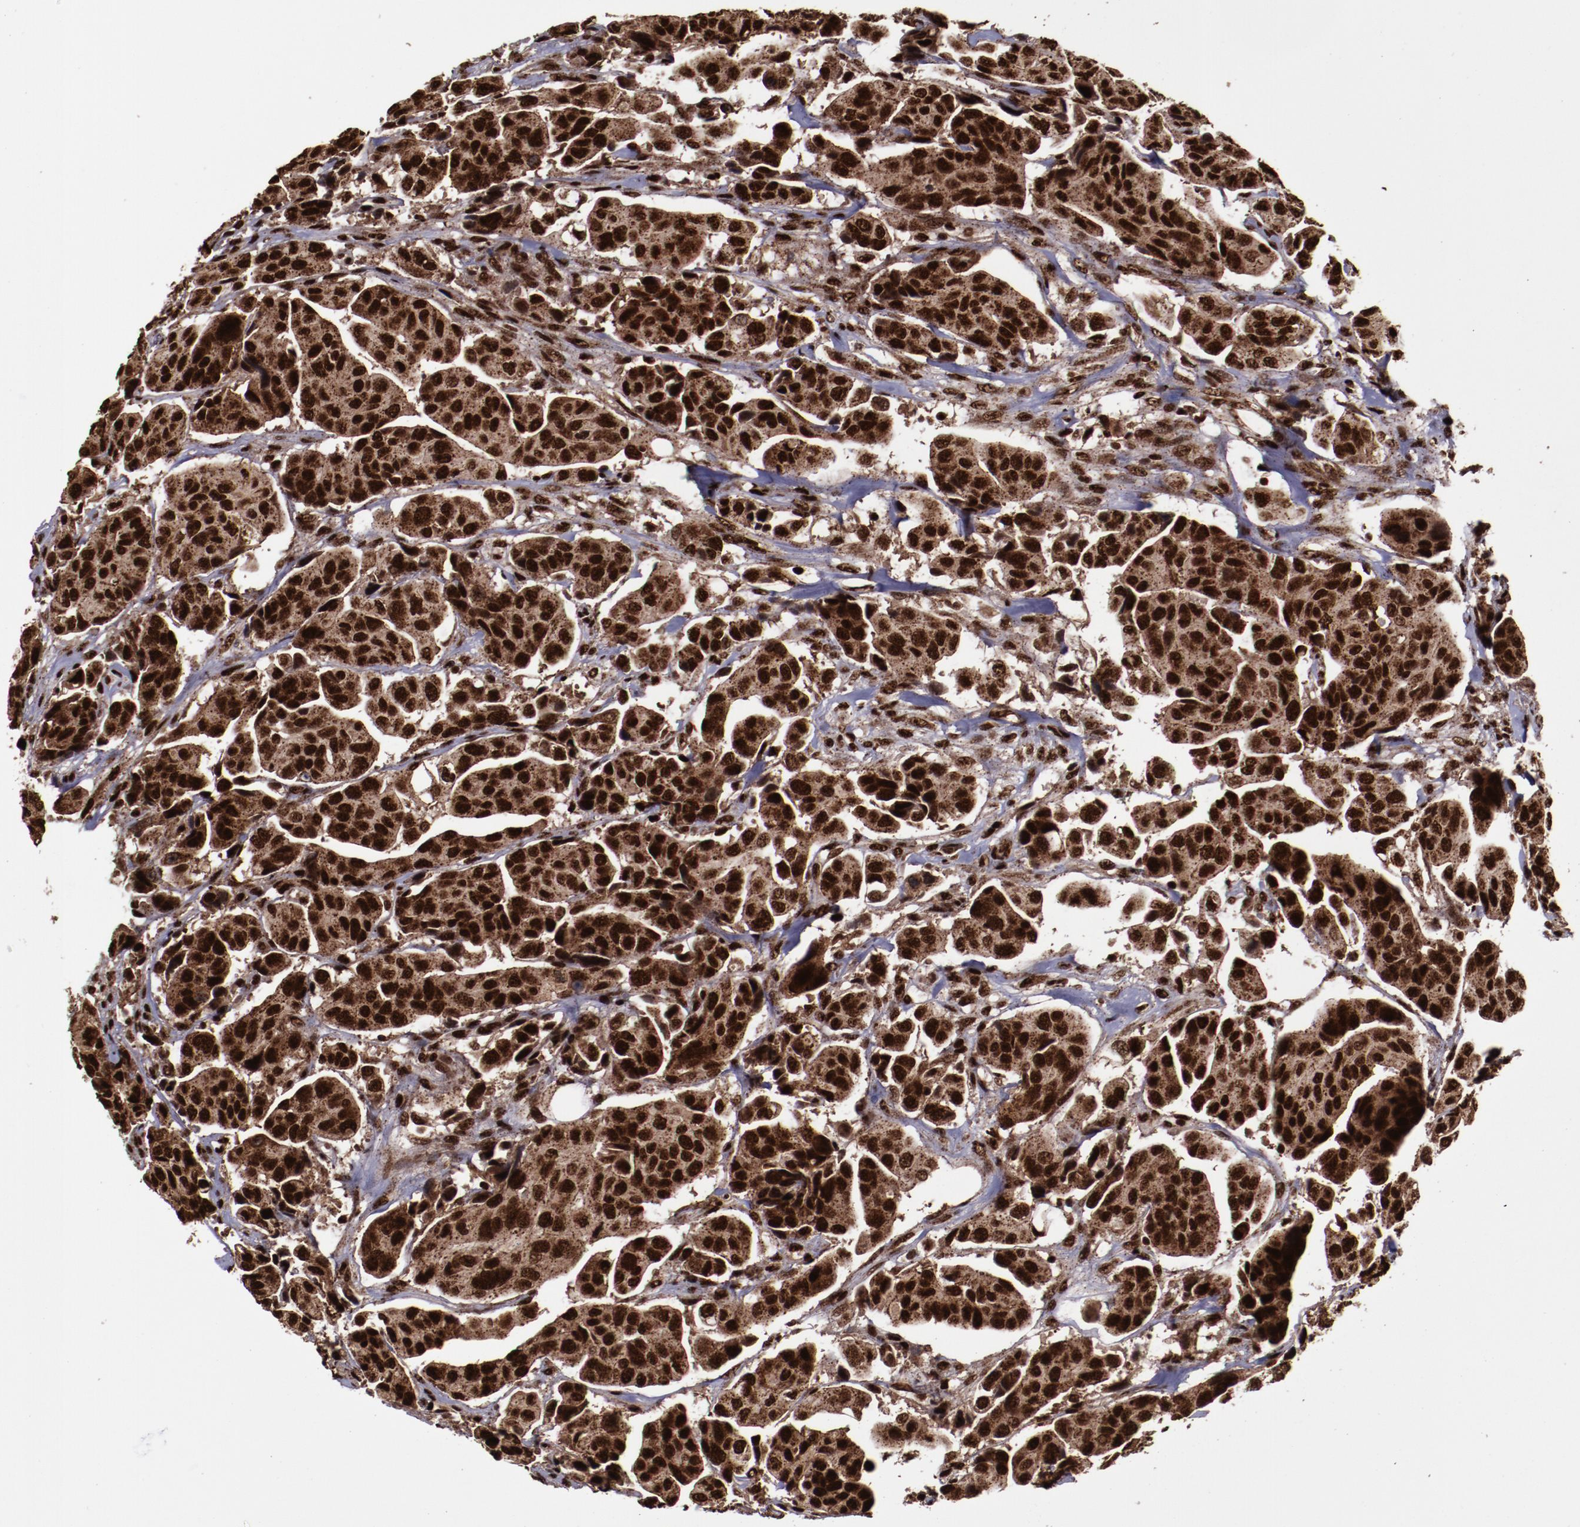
{"staining": {"intensity": "strong", "quantity": ">75%", "location": "cytoplasmic/membranous,nuclear"}, "tissue": "urothelial cancer", "cell_type": "Tumor cells", "image_type": "cancer", "snomed": [{"axis": "morphology", "description": "Adenocarcinoma, NOS"}, {"axis": "topography", "description": "Urinary bladder"}], "caption": "A micrograph of urothelial cancer stained for a protein shows strong cytoplasmic/membranous and nuclear brown staining in tumor cells.", "gene": "SNW1", "patient": {"sex": "male", "age": 61}}